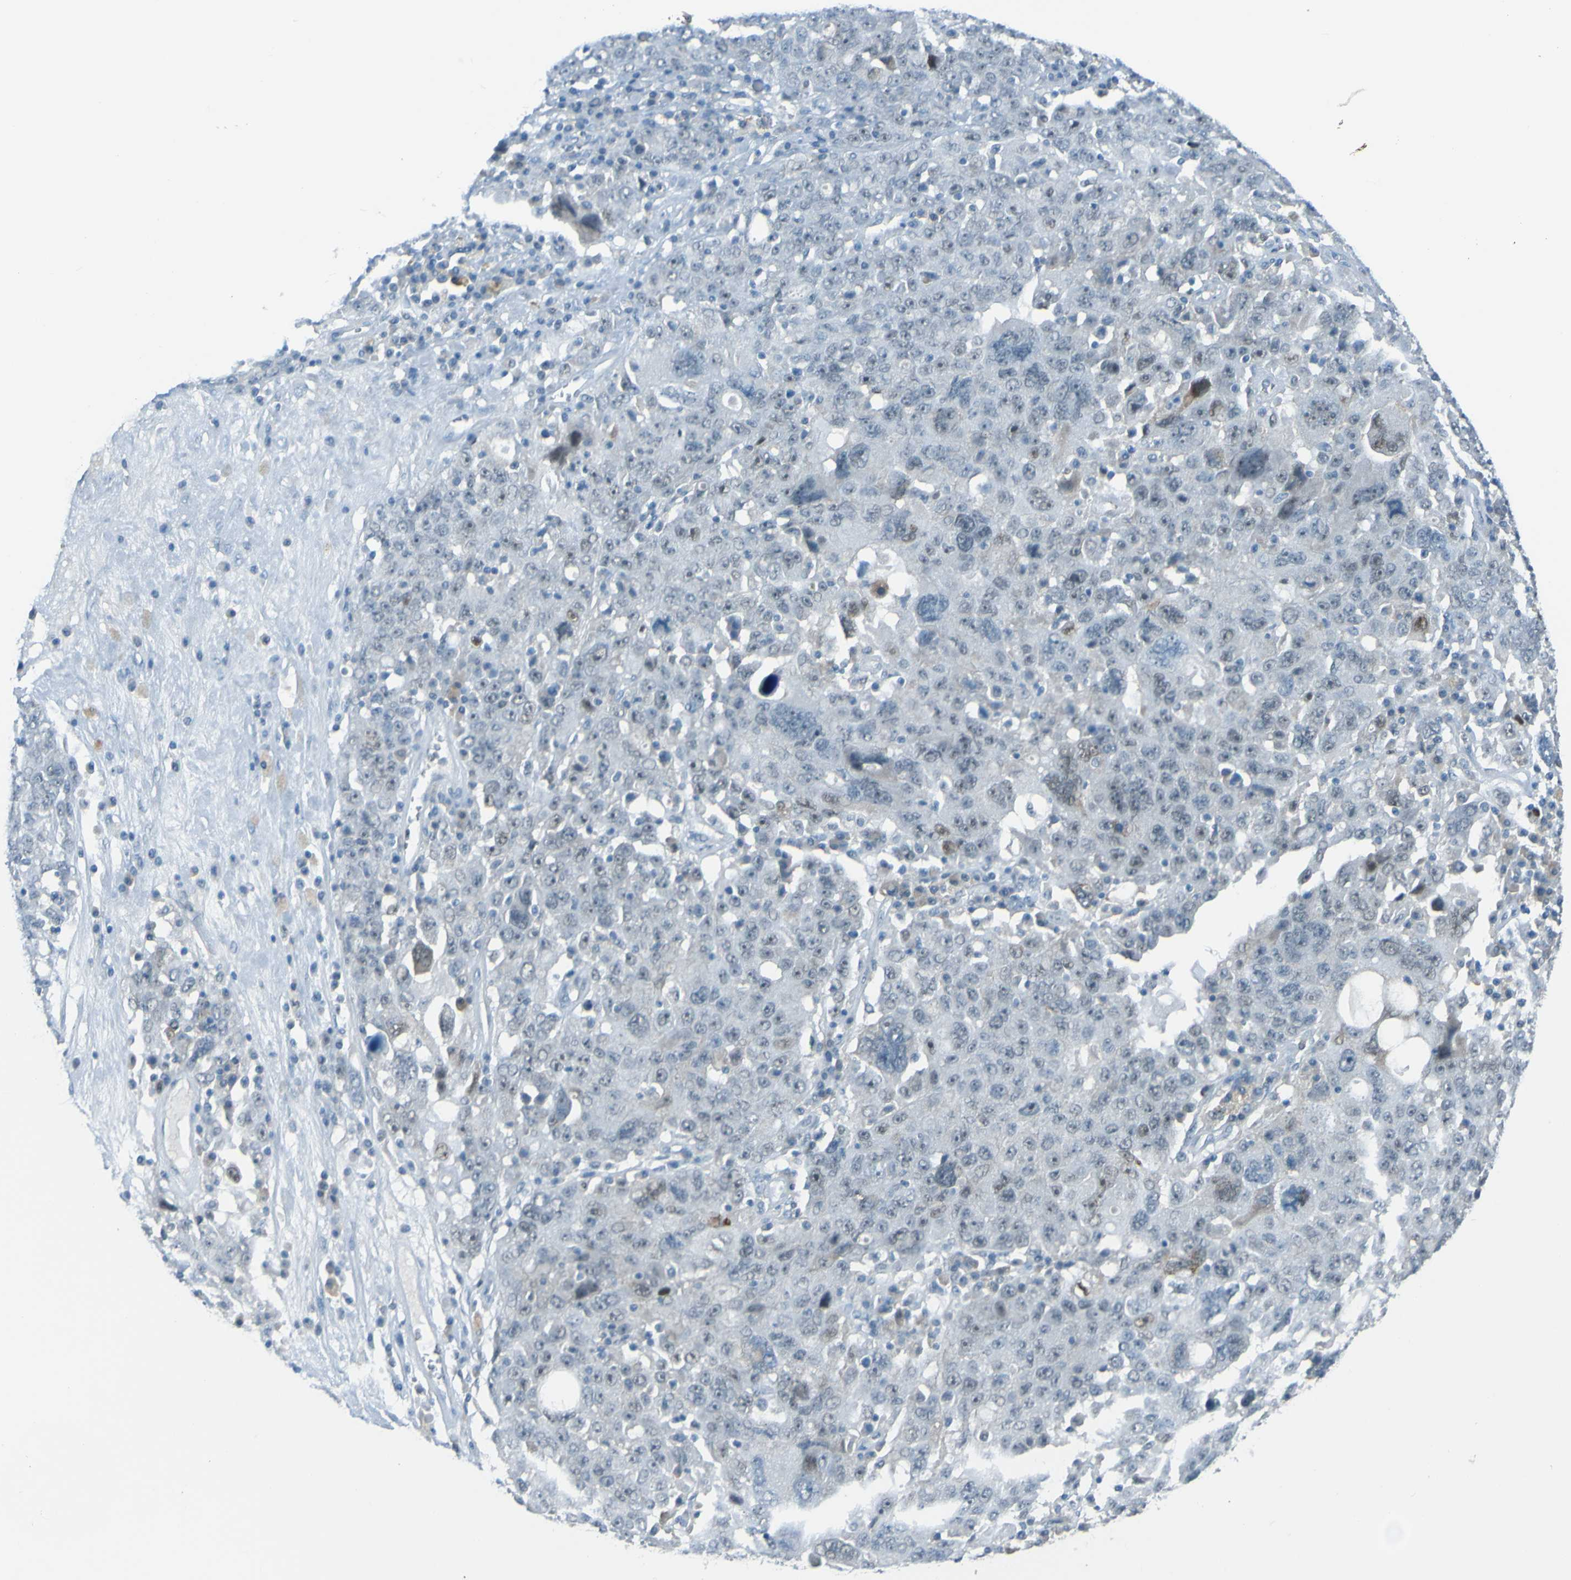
{"staining": {"intensity": "negative", "quantity": "none", "location": "none"}, "tissue": "ovarian cancer", "cell_type": "Tumor cells", "image_type": "cancer", "snomed": [{"axis": "morphology", "description": "Carcinoma, endometroid"}, {"axis": "topography", "description": "Ovary"}], "caption": "There is no significant expression in tumor cells of ovarian cancer (endometroid carcinoma).", "gene": "USP36", "patient": {"sex": "female", "age": 62}}